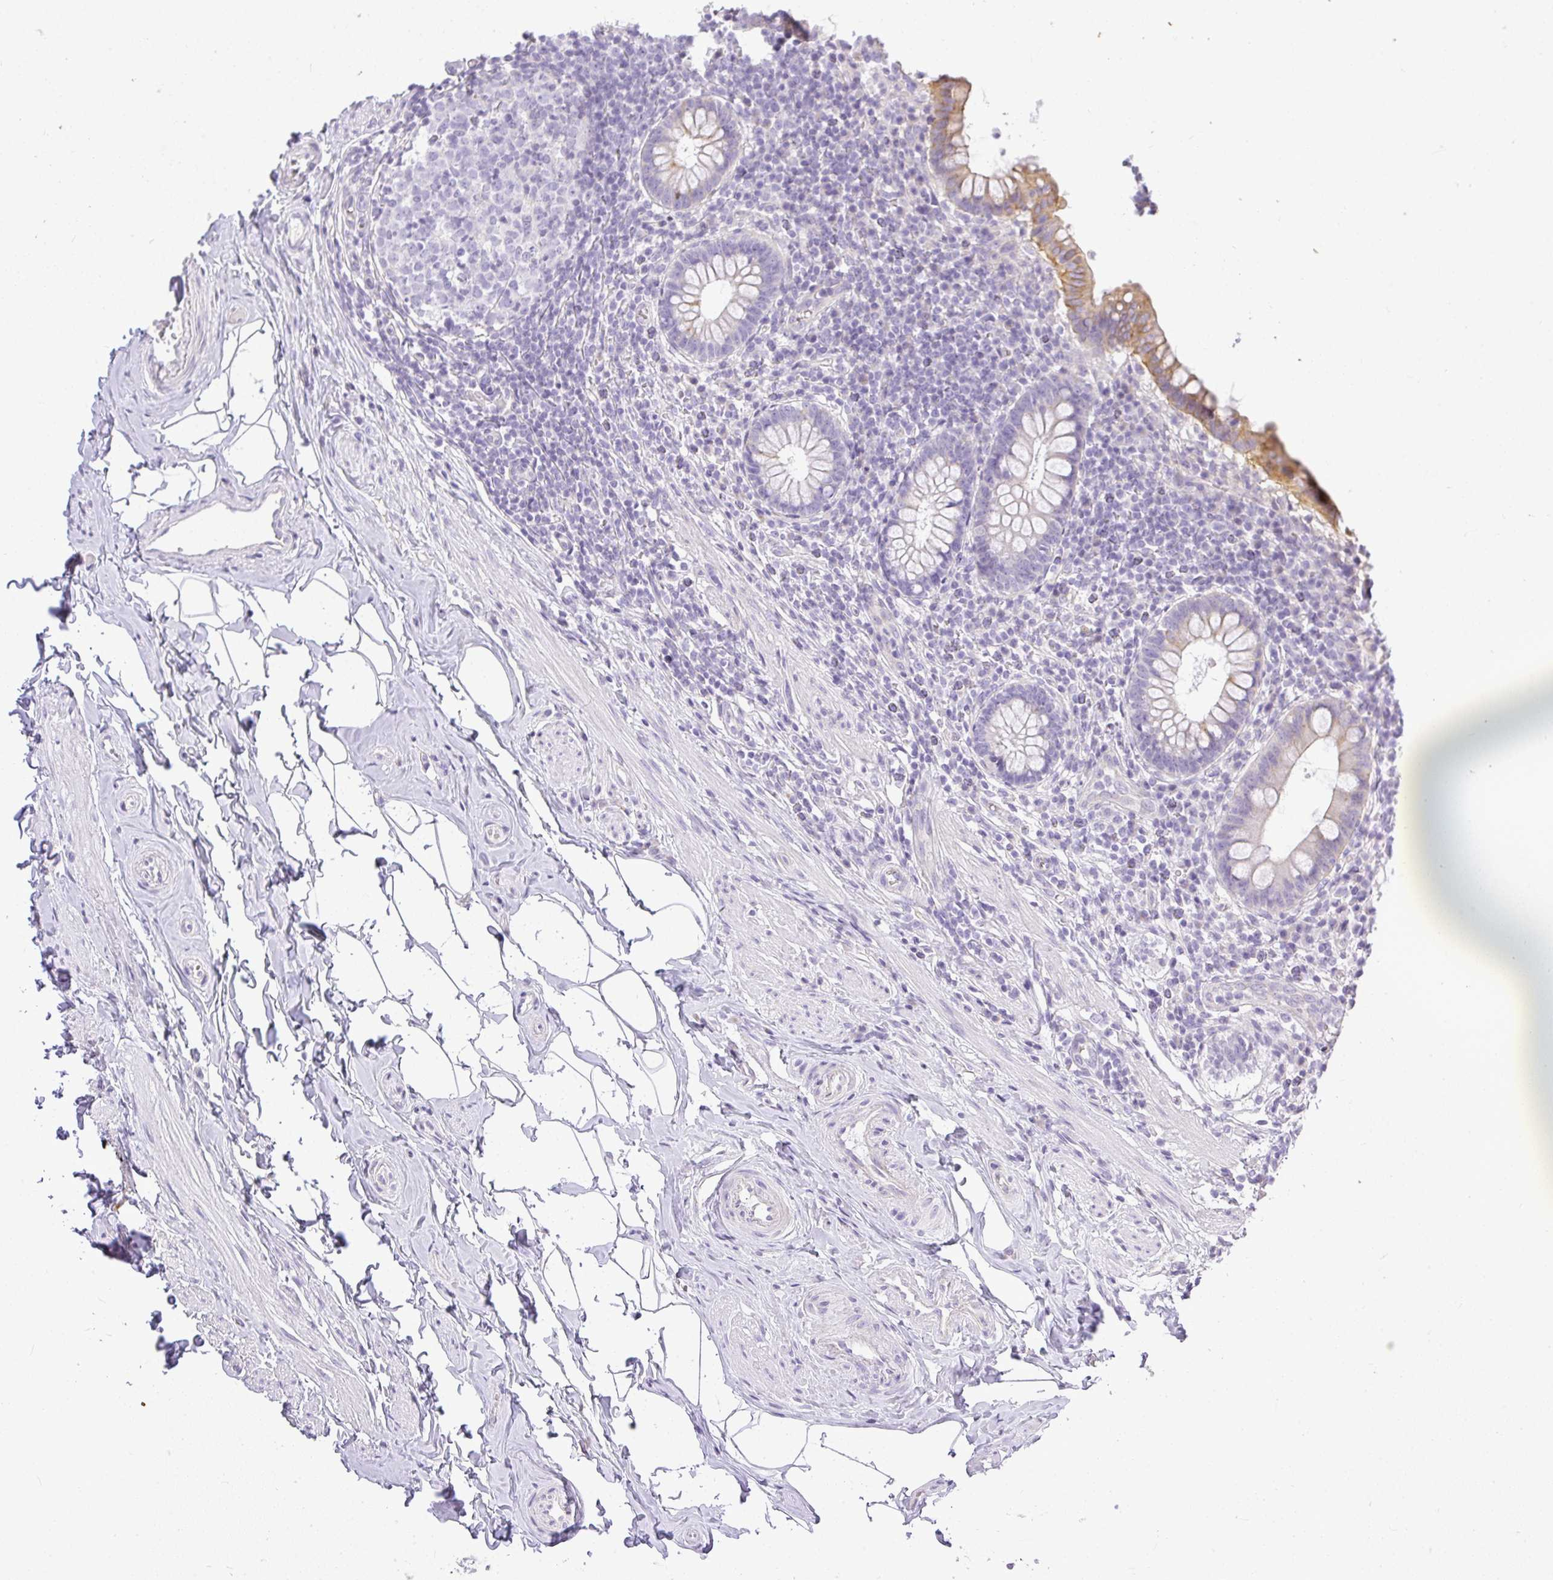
{"staining": {"intensity": "moderate", "quantity": "<25%", "location": "cytoplasmic/membranous"}, "tissue": "appendix", "cell_type": "Glandular cells", "image_type": "normal", "snomed": [{"axis": "morphology", "description": "Normal tissue, NOS"}, {"axis": "topography", "description": "Appendix"}], "caption": "Protein analysis of unremarkable appendix demonstrates moderate cytoplasmic/membranous staining in approximately <25% of glandular cells.", "gene": "PLPPR3", "patient": {"sex": "female", "age": 56}}